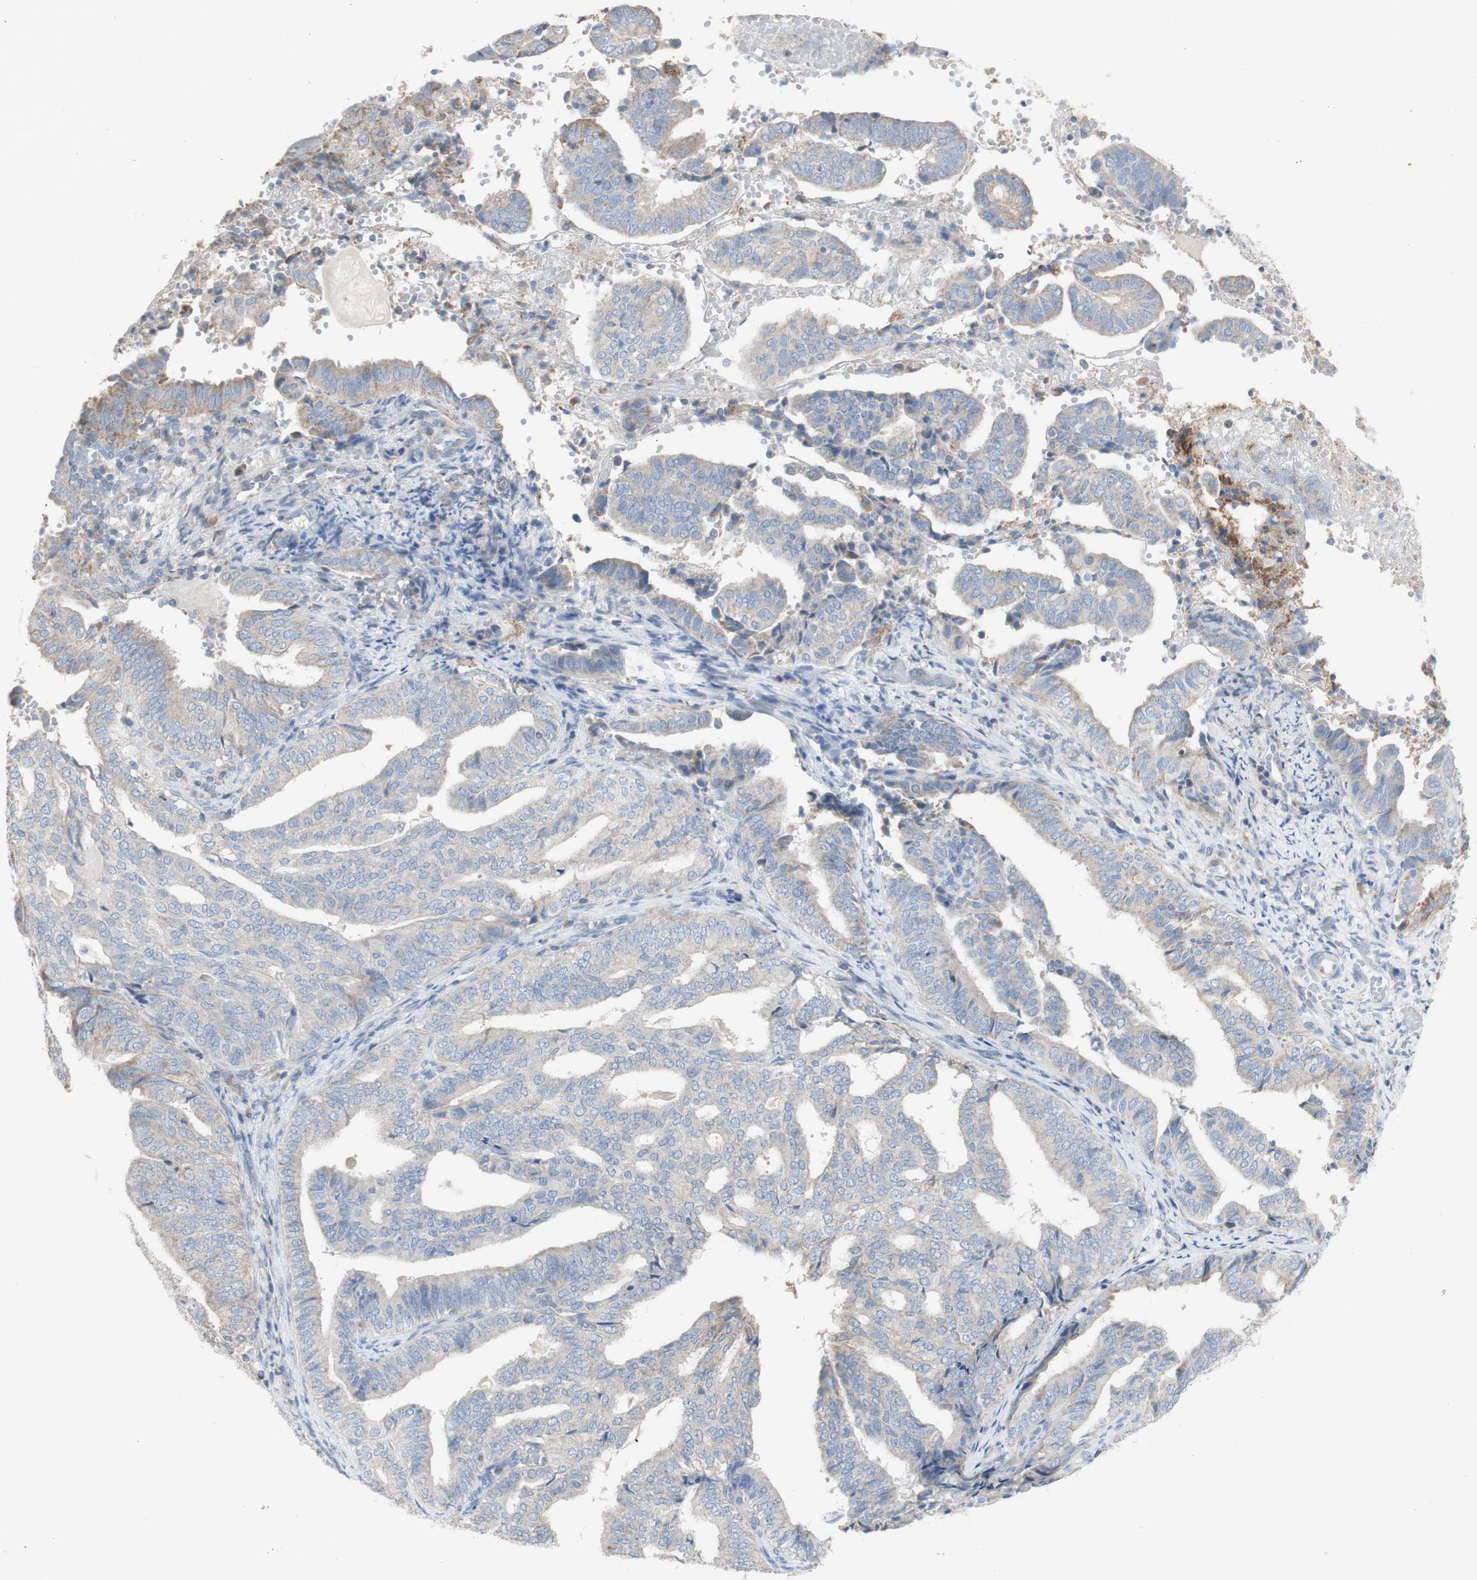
{"staining": {"intensity": "weak", "quantity": "<25%", "location": "cytoplasmic/membranous"}, "tissue": "endometrial cancer", "cell_type": "Tumor cells", "image_type": "cancer", "snomed": [{"axis": "morphology", "description": "Adenocarcinoma, NOS"}, {"axis": "topography", "description": "Endometrium"}], "caption": "This is a micrograph of immunohistochemistry staining of endometrial cancer (adenocarcinoma), which shows no expression in tumor cells.", "gene": "CNTNAP1", "patient": {"sex": "female", "age": 58}}